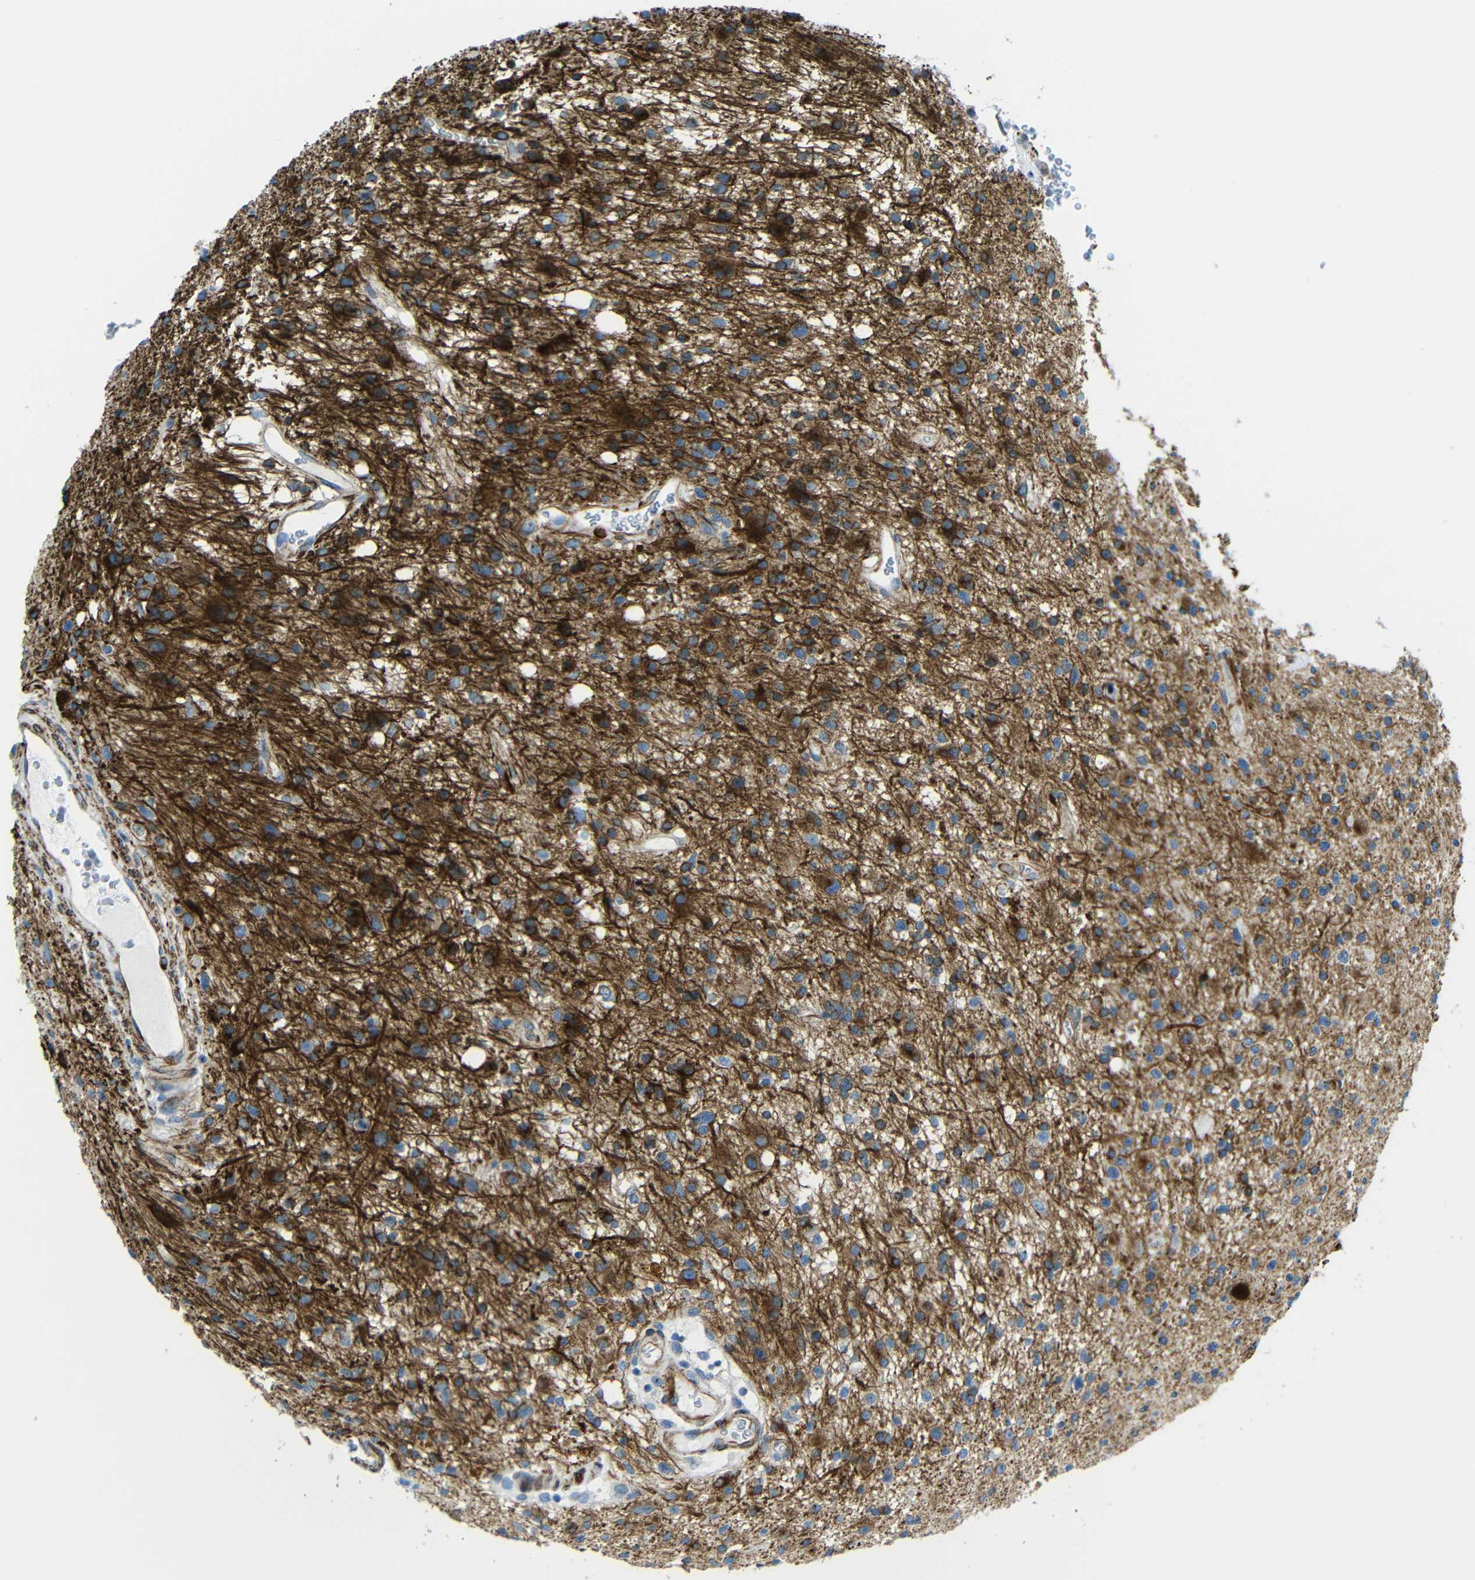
{"staining": {"intensity": "strong", "quantity": "25%-75%", "location": "cytoplasmic/membranous"}, "tissue": "glioma", "cell_type": "Tumor cells", "image_type": "cancer", "snomed": [{"axis": "morphology", "description": "Glioma, malignant, High grade"}, {"axis": "topography", "description": "Brain"}], "caption": "Glioma stained for a protein (brown) shows strong cytoplasmic/membranous positive positivity in approximately 25%-75% of tumor cells.", "gene": "TUBB4B", "patient": {"sex": "male", "age": 33}}